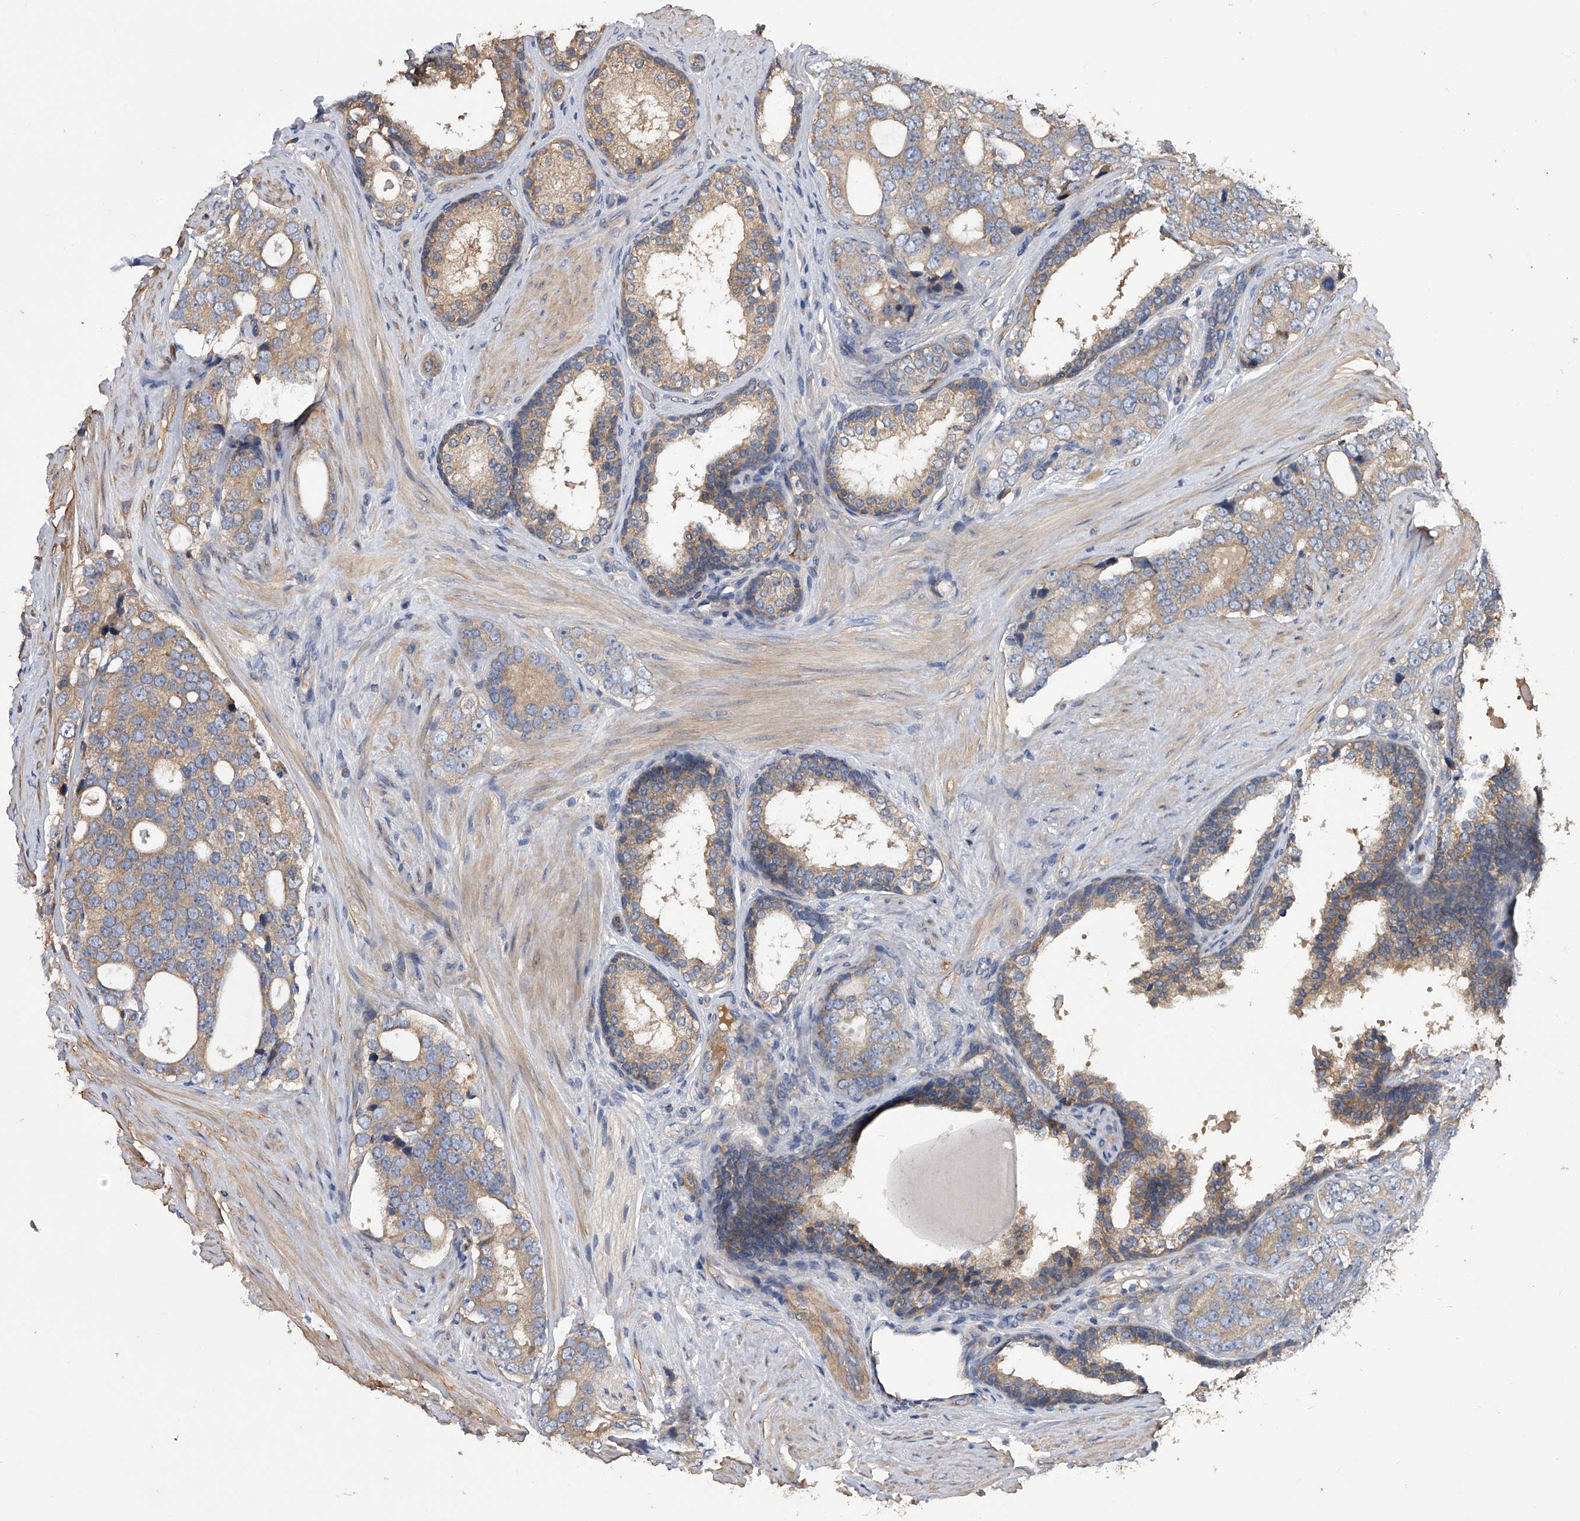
{"staining": {"intensity": "moderate", "quantity": ">75%", "location": "cytoplasmic/membranous"}, "tissue": "prostate cancer", "cell_type": "Tumor cells", "image_type": "cancer", "snomed": [{"axis": "morphology", "description": "Adenocarcinoma, High grade"}, {"axis": "topography", "description": "Prostate"}], "caption": "Protein expression analysis of human prostate cancer reveals moderate cytoplasmic/membranous expression in about >75% of tumor cells.", "gene": "CUL7", "patient": {"sex": "male", "age": 56}}